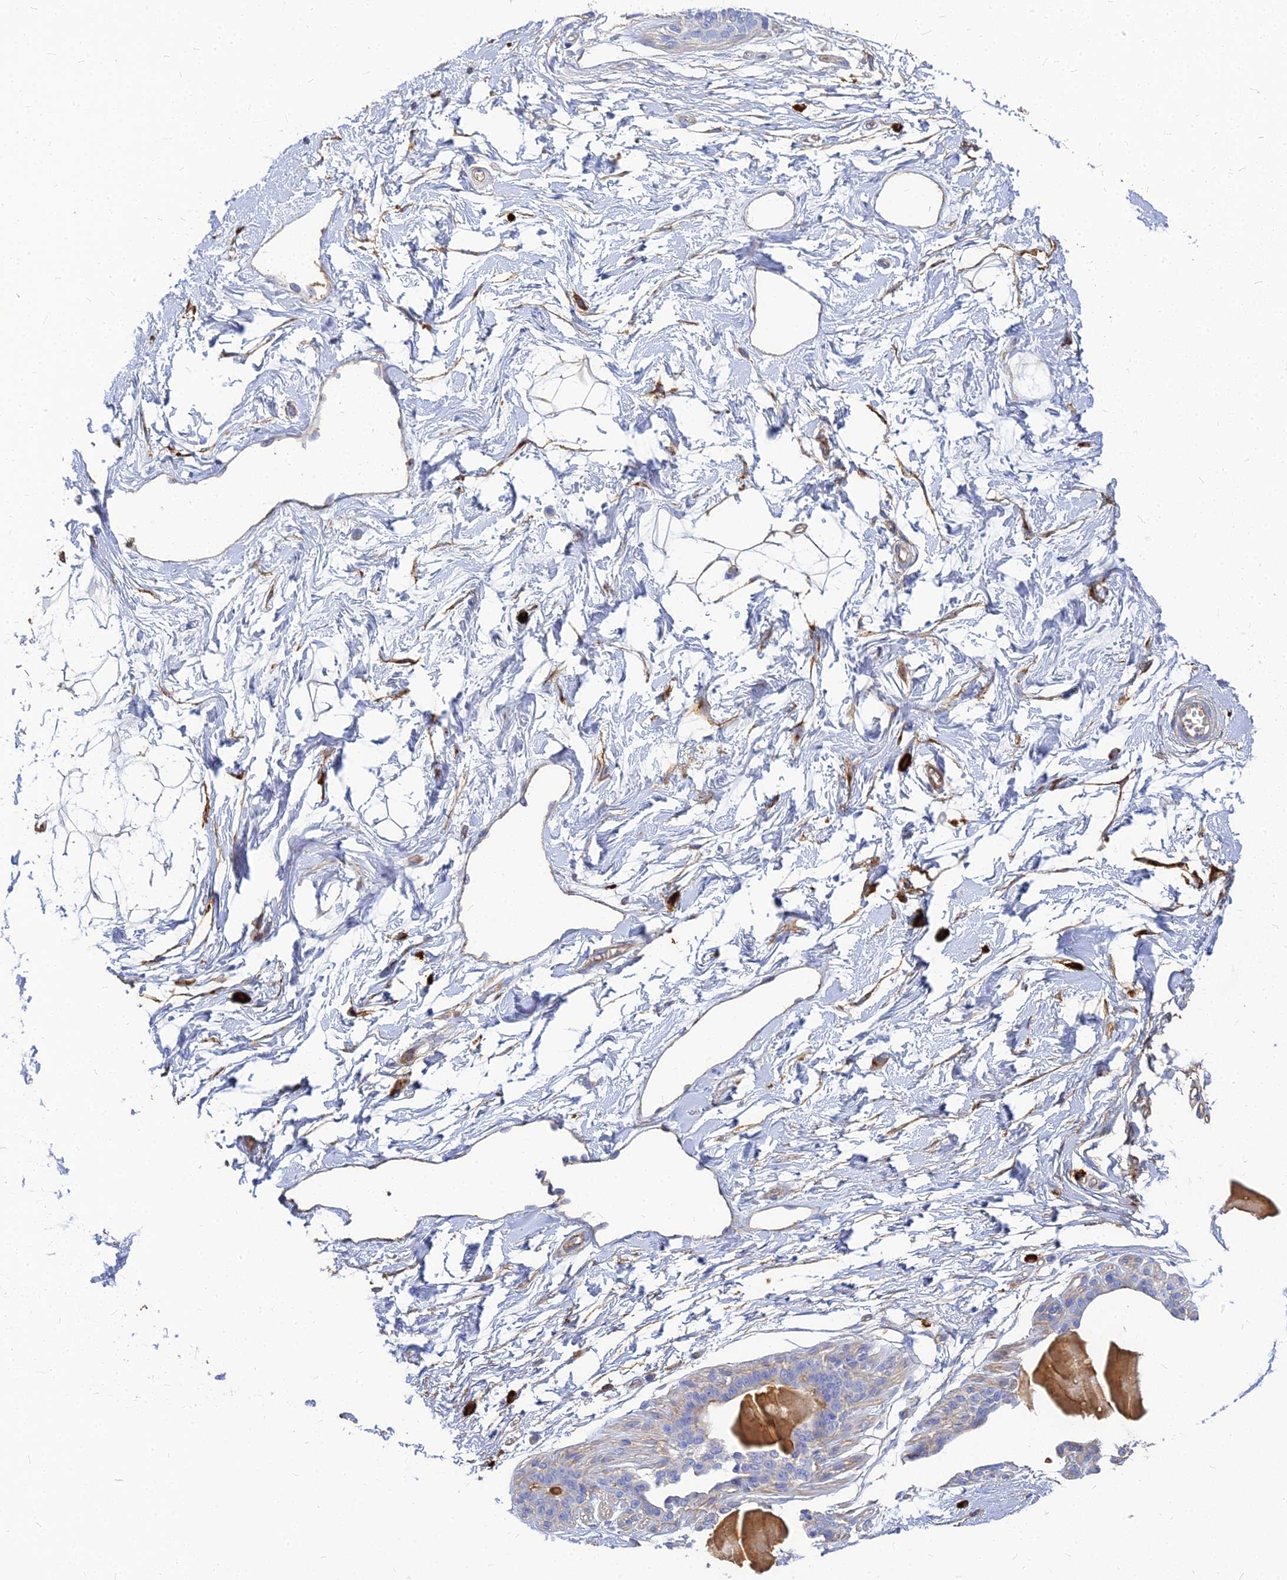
{"staining": {"intensity": "negative", "quantity": "none", "location": "none"}, "tissue": "breast", "cell_type": "Adipocytes", "image_type": "normal", "snomed": [{"axis": "morphology", "description": "Normal tissue, NOS"}, {"axis": "topography", "description": "Breast"}], "caption": "This is a image of immunohistochemistry staining of normal breast, which shows no positivity in adipocytes. (DAB immunohistochemistry, high magnification).", "gene": "VAT1", "patient": {"sex": "female", "age": 45}}